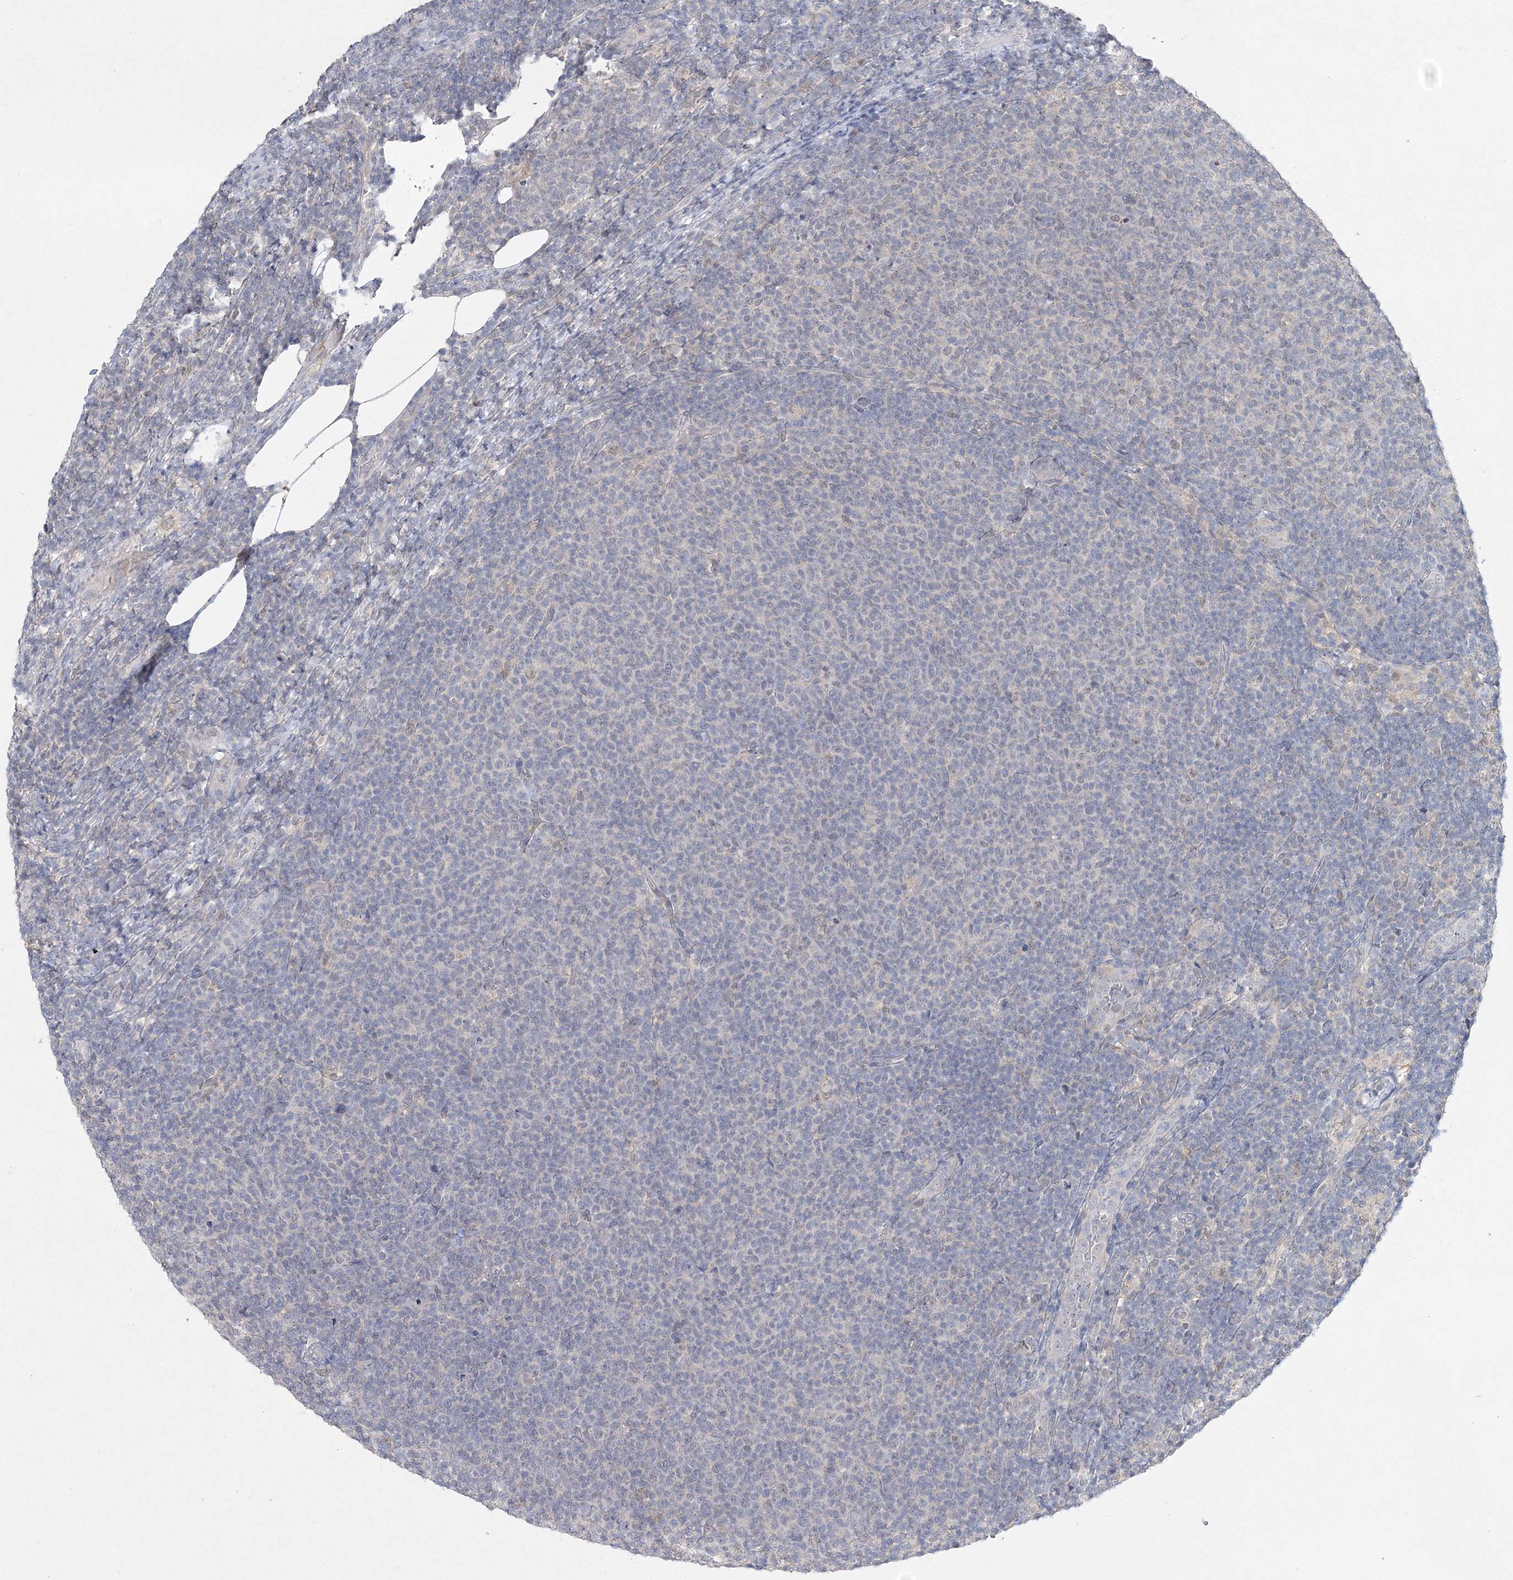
{"staining": {"intensity": "negative", "quantity": "none", "location": "none"}, "tissue": "lymphoma", "cell_type": "Tumor cells", "image_type": "cancer", "snomed": [{"axis": "morphology", "description": "Malignant lymphoma, non-Hodgkin's type, Low grade"}, {"axis": "topography", "description": "Lymph node"}], "caption": "Immunohistochemistry histopathology image of human malignant lymphoma, non-Hodgkin's type (low-grade) stained for a protein (brown), which displays no staining in tumor cells.", "gene": "MAT2B", "patient": {"sex": "male", "age": 66}}